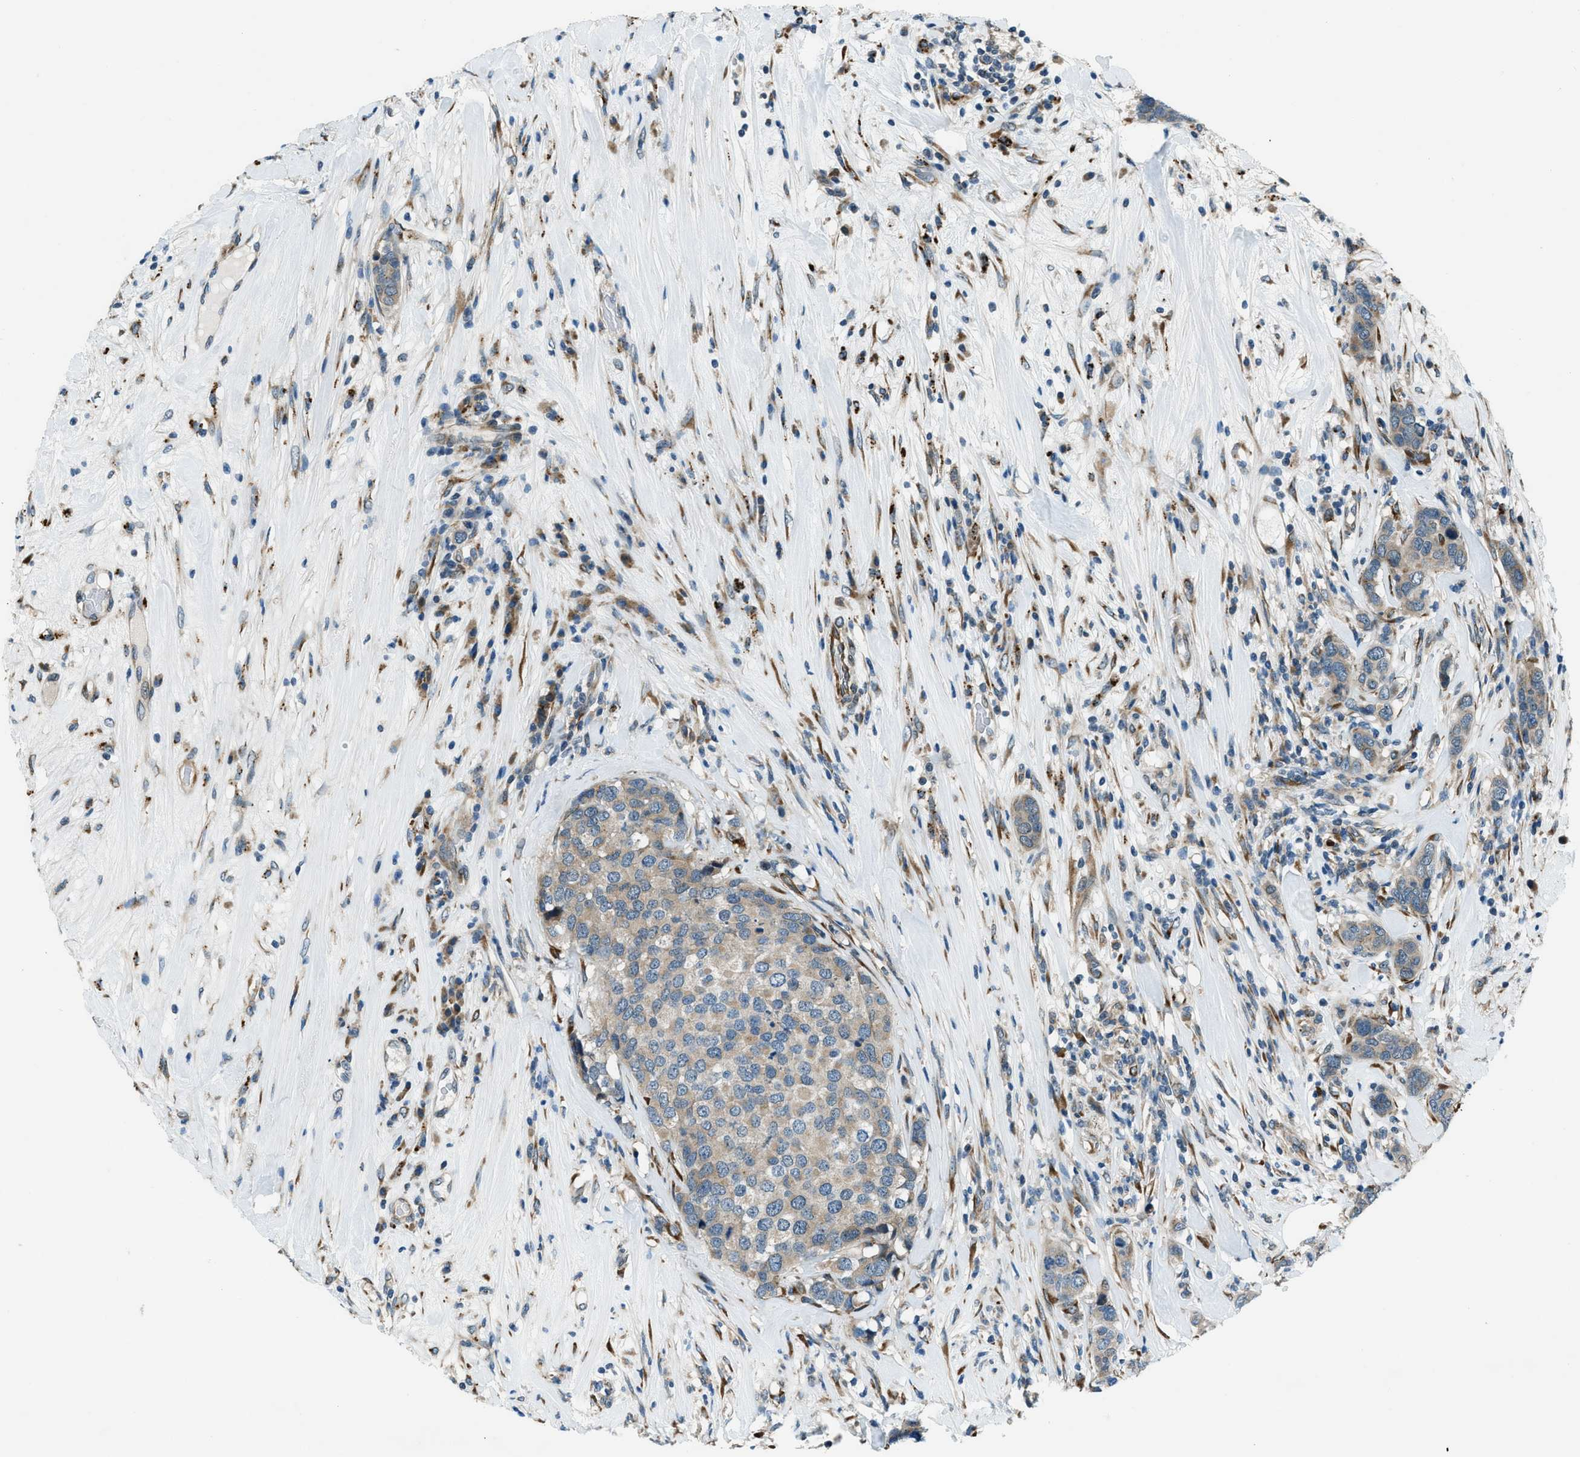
{"staining": {"intensity": "weak", "quantity": "<25%", "location": "cytoplasmic/membranous"}, "tissue": "breast cancer", "cell_type": "Tumor cells", "image_type": "cancer", "snomed": [{"axis": "morphology", "description": "Lobular carcinoma"}, {"axis": "topography", "description": "Breast"}], "caption": "The immunohistochemistry micrograph has no significant staining in tumor cells of breast cancer (lobular carcinoma) tissue.", "gene": "GINM1", "patient": {"sex": "female", "age": 59}}